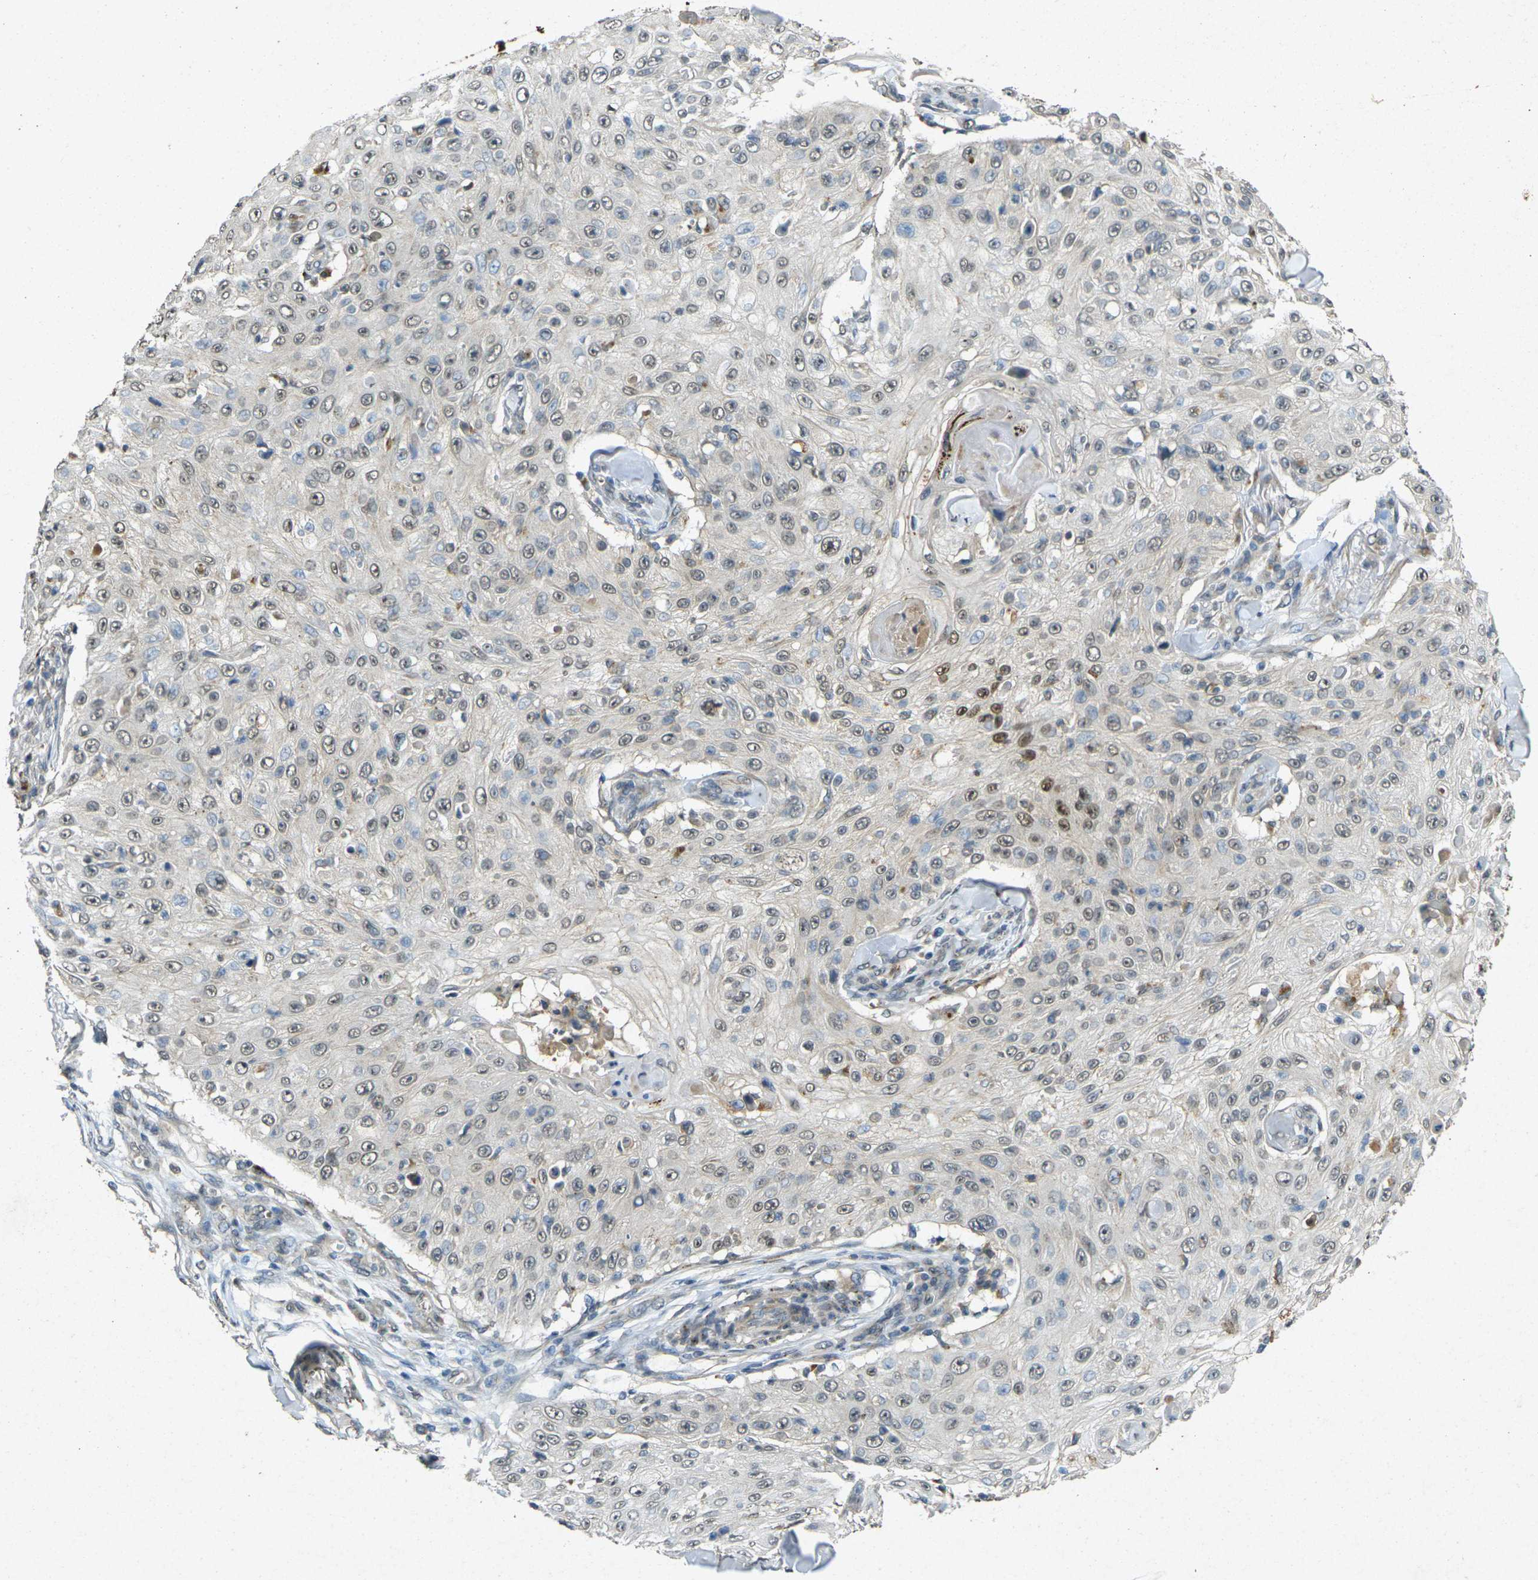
{"staining": {"intensity": "moderate", "quantity": "<25%", "location": "cytoplasmic/membranous,nuclear"}, "tissue": "skin cancer", "cell_type": "Tumor cells", "image_type": "cancer", "snomed": [{"axis": "morphology", "description": "Squamous cell carcinoma, NOS"}, {"axis": "topography", "description": "Skin"}], "caption": "Protein expression analysis of human squamous cell carcinoma (skin) reveals moderate cytoplasmic/membranous and nuclear expression in about <25% of tumor cells.", "gene": "RGMA", "patient": {"sex": "male", "age": 86}}